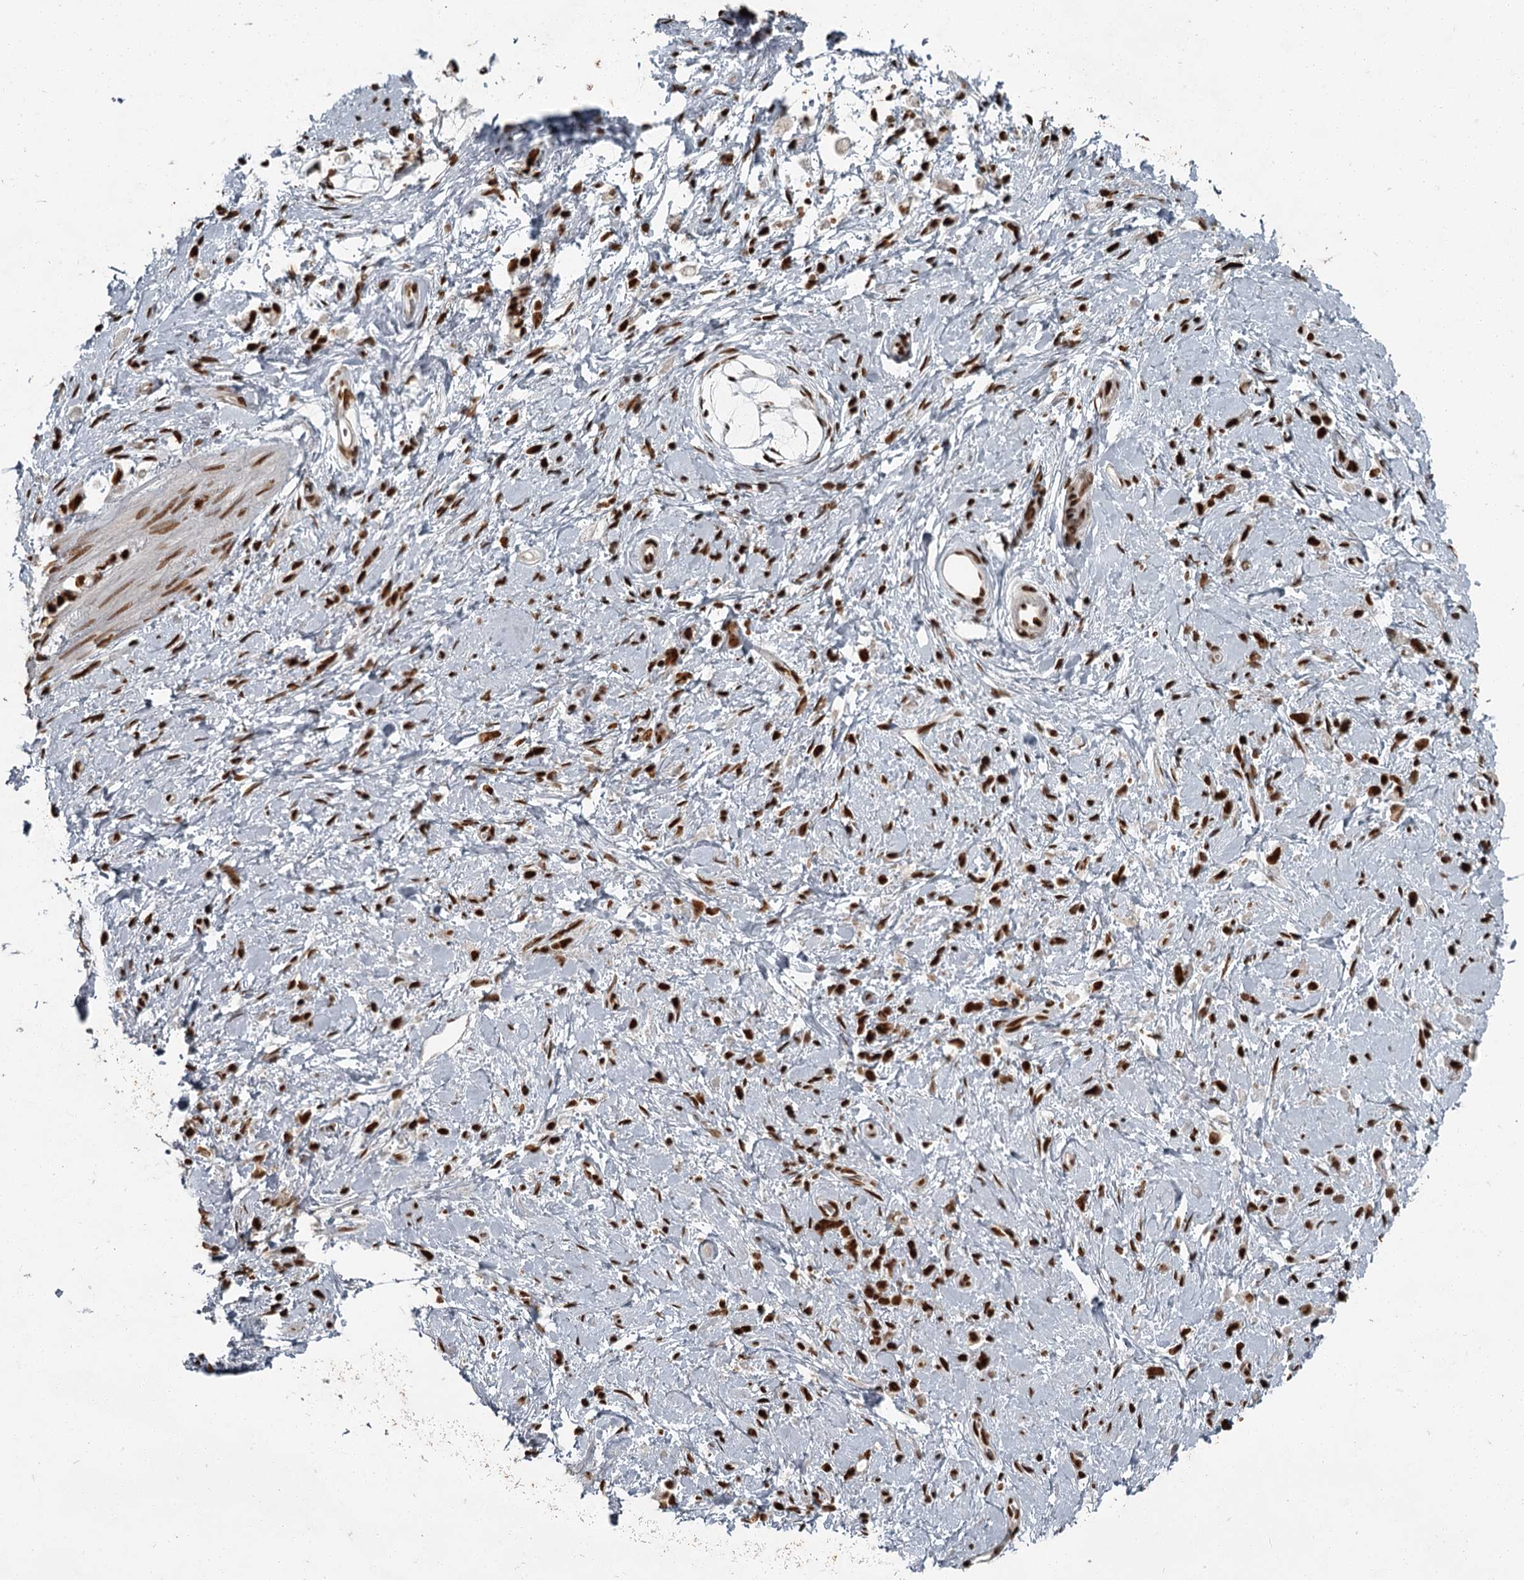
{"staining": {"intensity": "strong", "quantity": ">75%", "location": "nuclear"}, "tissue": "stomach cancer", "cell_type": "Tumor cells", "image_type": "cancer", "snomed": [{"axis": "morphology", "description": "Adenocarcinoma, NOS"}, {"axis": "topography", "description": "Stomach"}], "caption": "Protein expression analysis of human stomach adenocarcinoma reveals strong nuclear positivity in about >75% of tumor cells.", "gene": "RBBP7", "patient": {"sex": "female", "age": 60}}